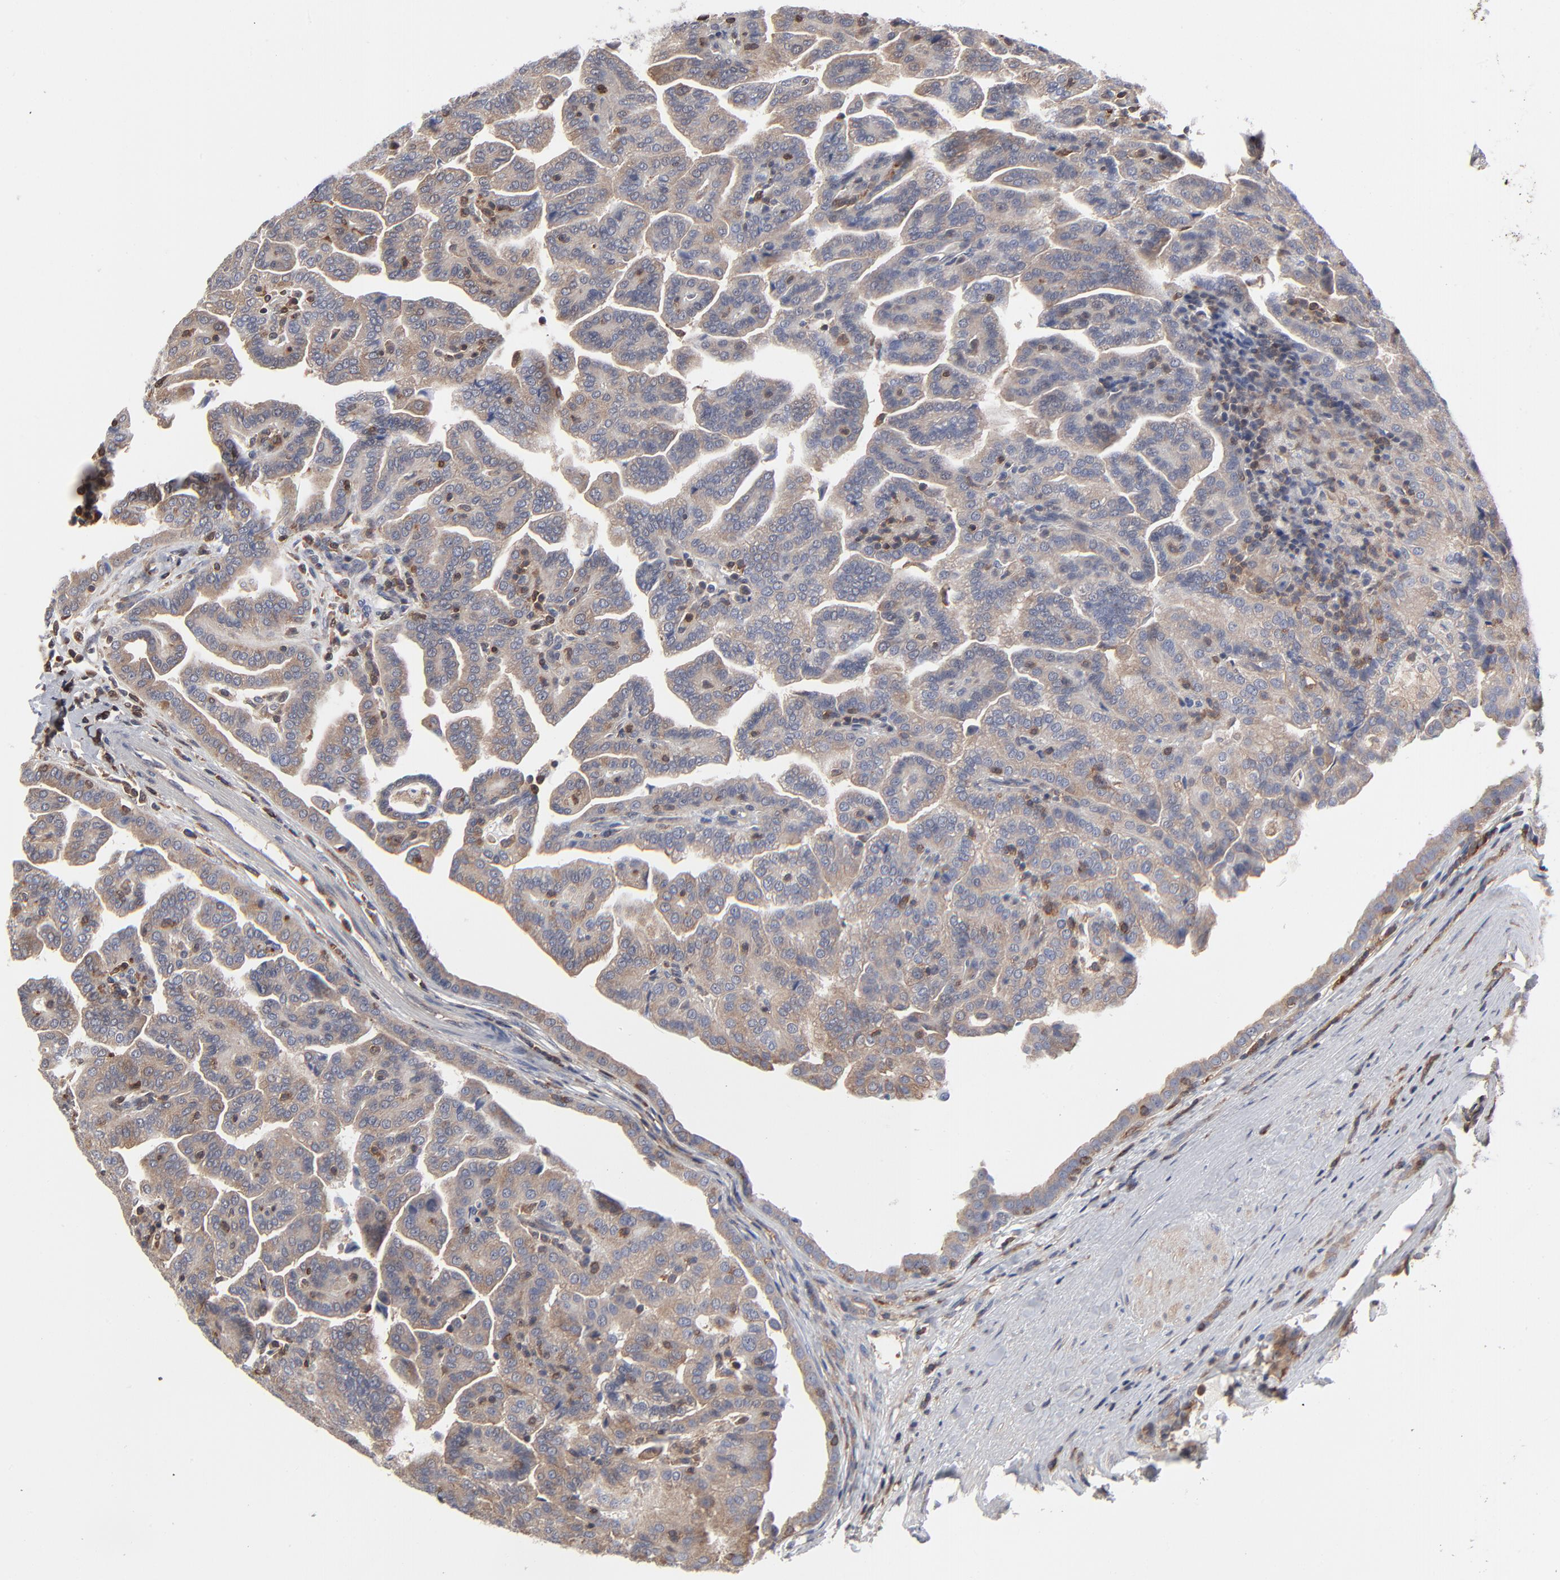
{"staining": {"intensity": "weak", "quantity": ">75%", "location": "cytoplasmic/membranous"}, "tissue": "renal cancer", "cell_type": "Tumor cells", "image_type": "cancer", "snomed": [{"axis": "morphology", "description": "Adenocarcinoma, NOS"}, {"axis": "topography", "description": "Kidney"}], "caption": "Renal adenocarcinoma tissue displays weak cytoplasmic/membranous positivity in approximately >75% of tumor cells", "gene": "MAP2K1", "patient": {"sex": "male", "age": 61}}